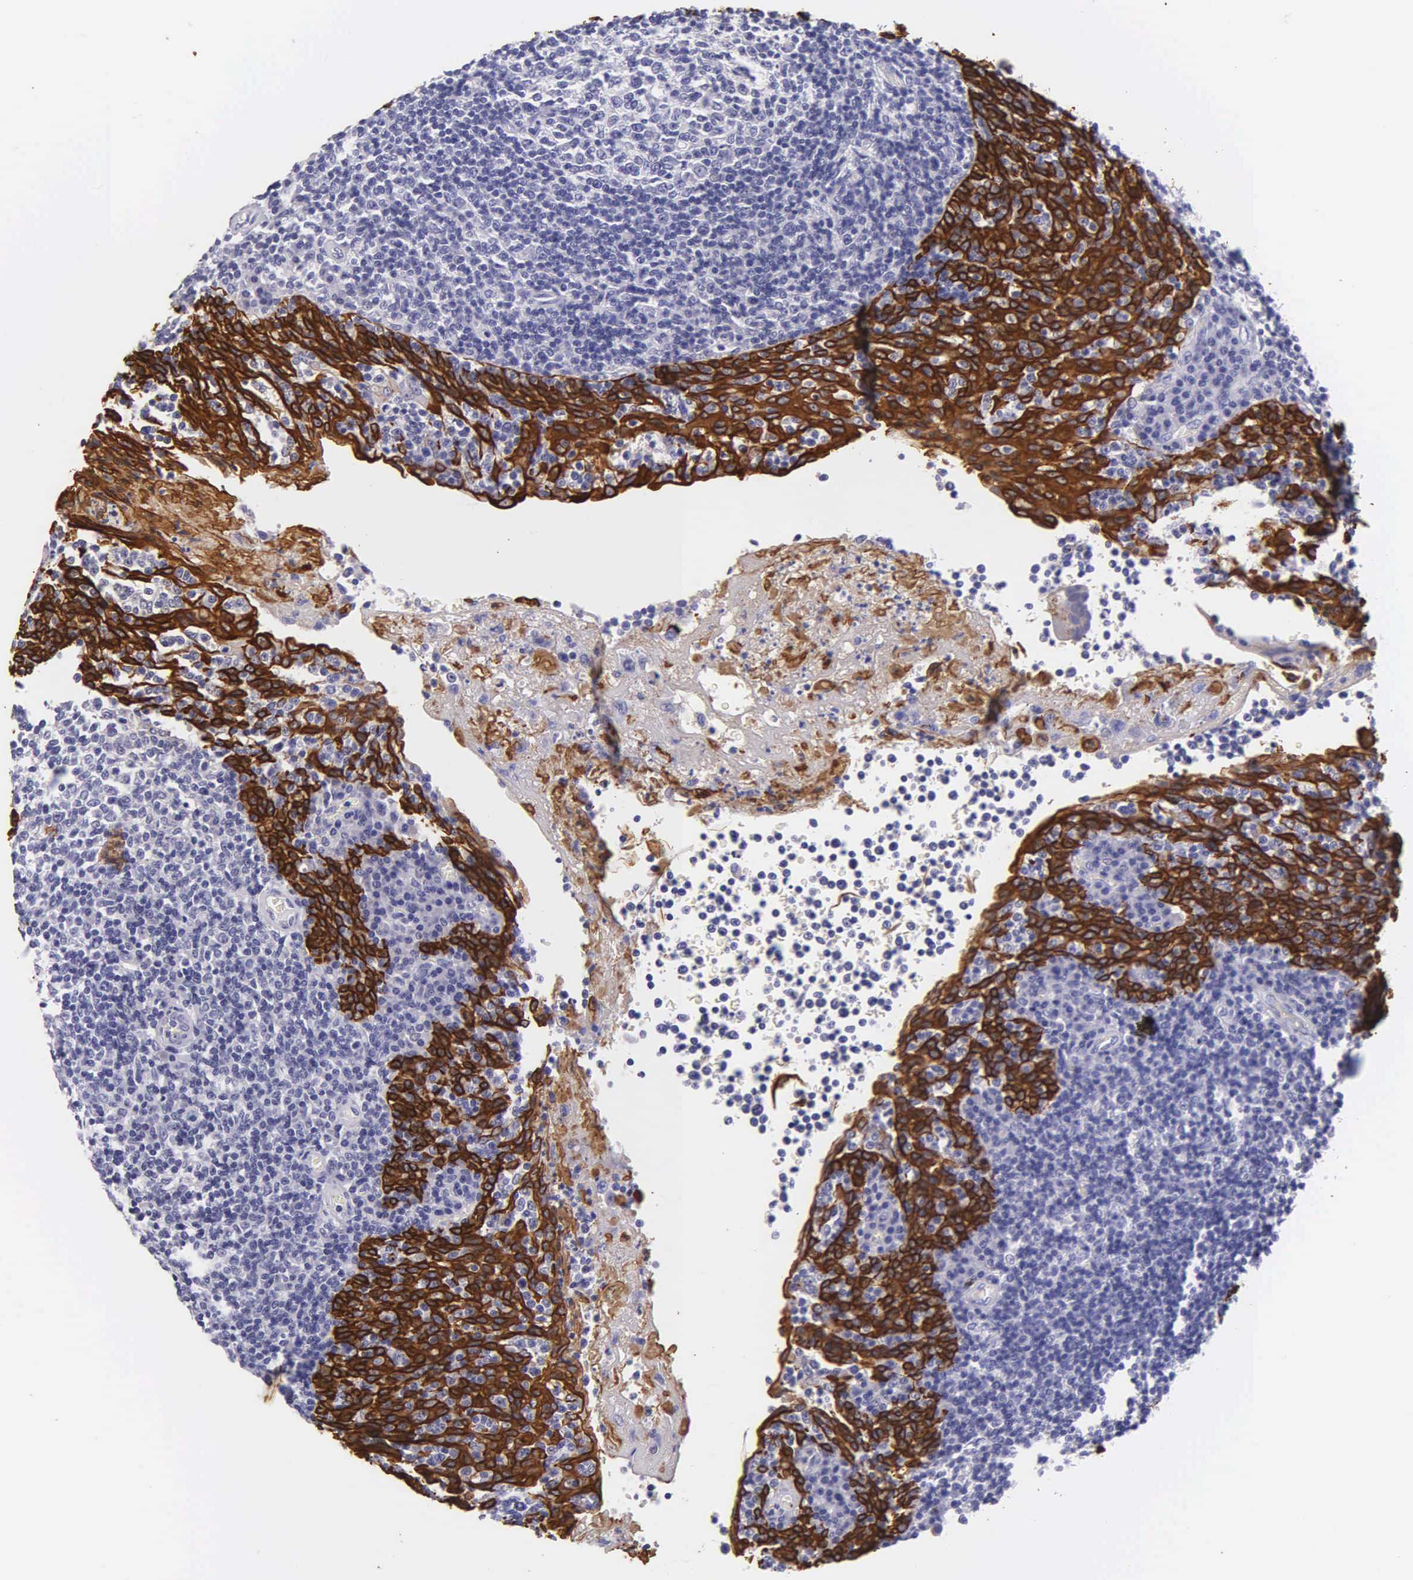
{"staining": {"intensity": "negative", "quantity": "none", "location": "none"}, "tissue": "tonsil", "cell_type": "Germinal center cells", "image_type": "normal", "snomed": [{"axis": "morphology", "description": "Normal tissue, NOS"}, {"axis": "topography", "description": "Tonsil"}], "caption": "Protein analysis of normal tonsil shows no significant staining in germinal center cells.", "gene": "KRT17", "patient": {"sex": "female", "age": 3}}